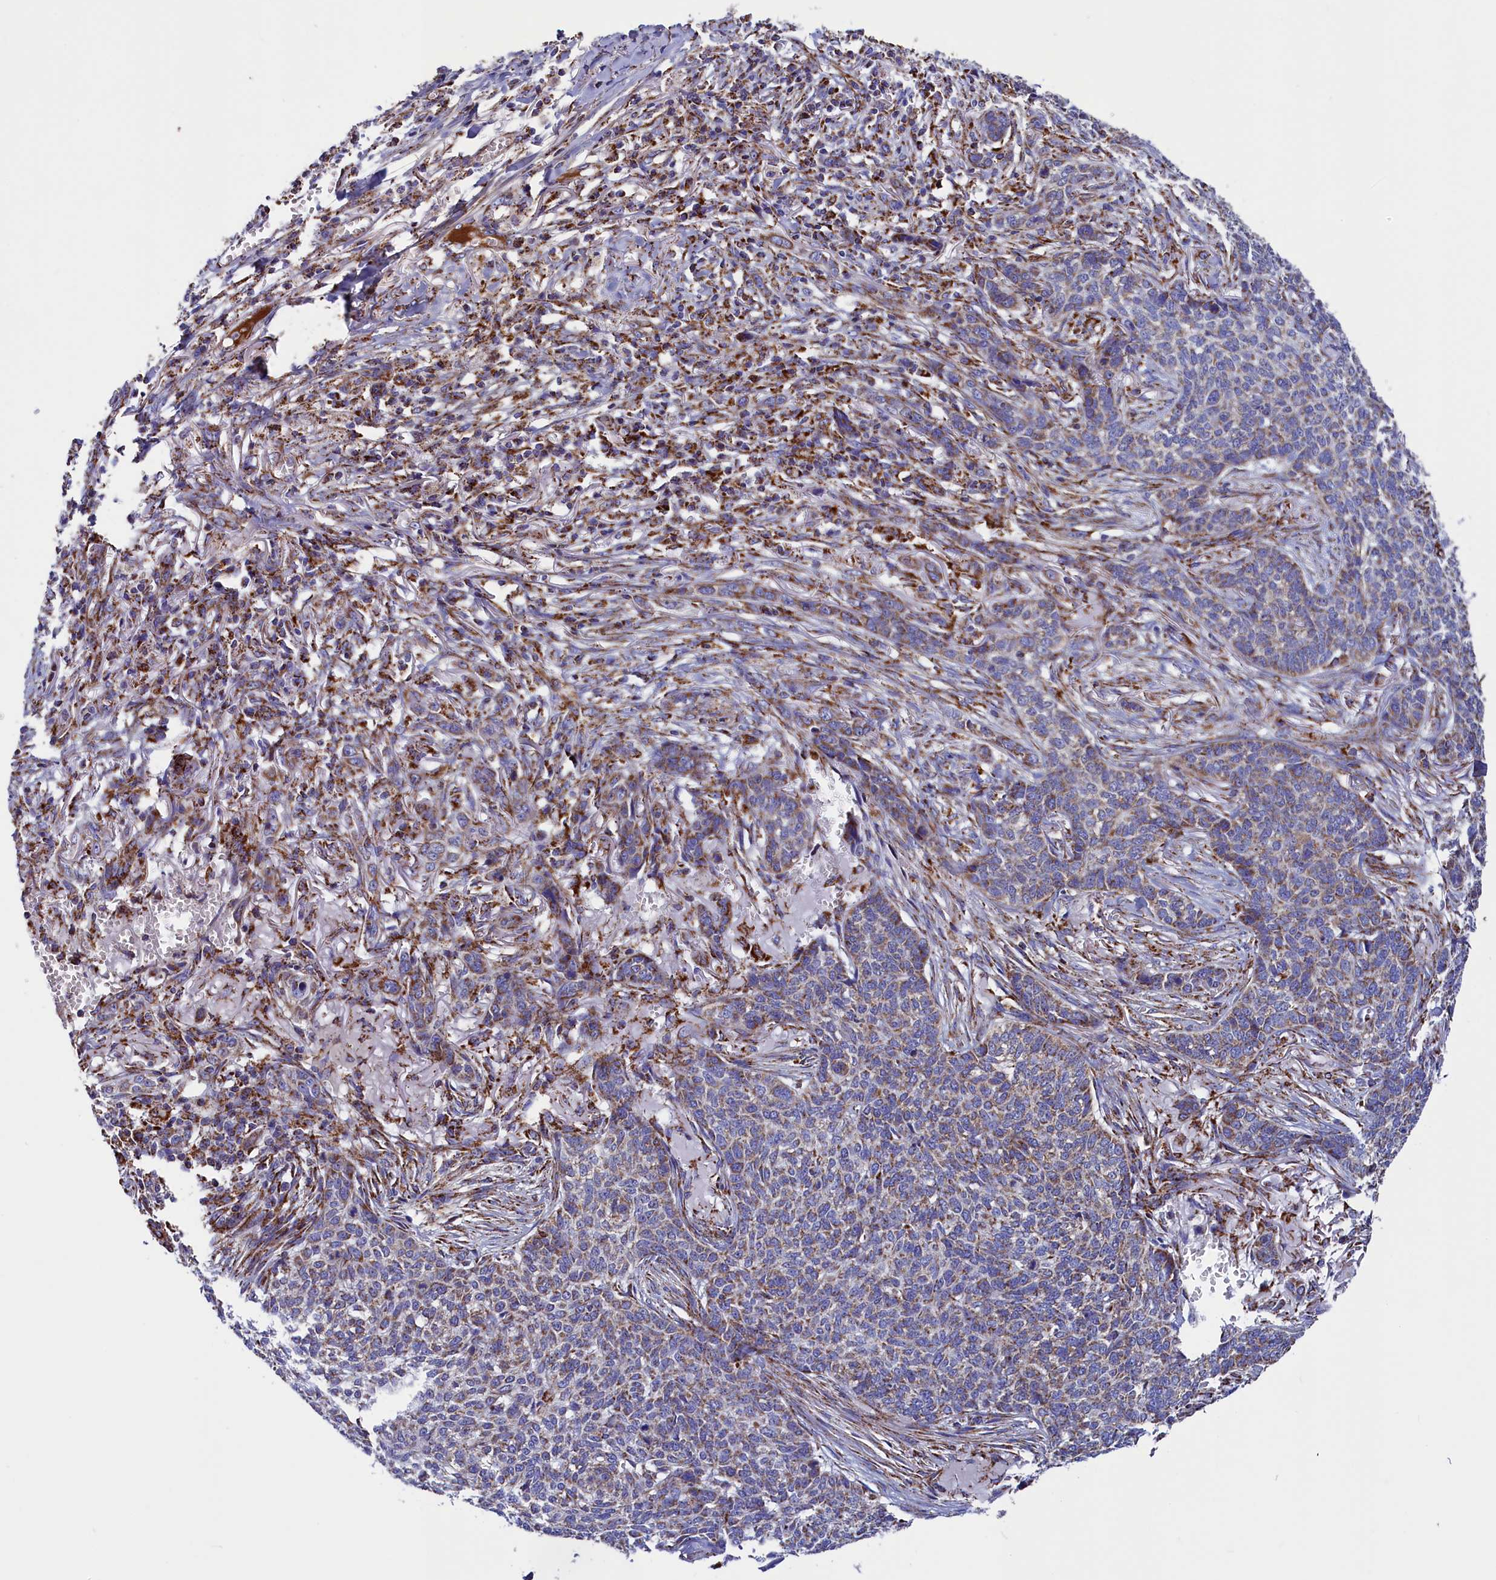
{"staining": {"intensity": "weak", "quantity": "25%-75%", "location": "cytoplasmic/membranous"}, "tissue": "skin cancer", "cell_type": "Tumor cells", "image_type": "cancer", "snomed": [{"axis": "morphology", "description": "Basal cell carcinoma"}, {"axis": "topography", "description": "Skin"}], "caption": "Skin cancer (basal cell carcinoma) stained with DAB (3,3'-diaminobenzidine) immunohistochemistry (IHC) displays low levels of weak cytoplasmic/membranous expression in approximately 25%-75% of tumor cells. (Stains: DAB in brown, nuclei in blue, Microscopy: brightfield microscopy at high magnification).", "gene": "SLC39A3", "patient": {"sex": "male", "age": 85}}